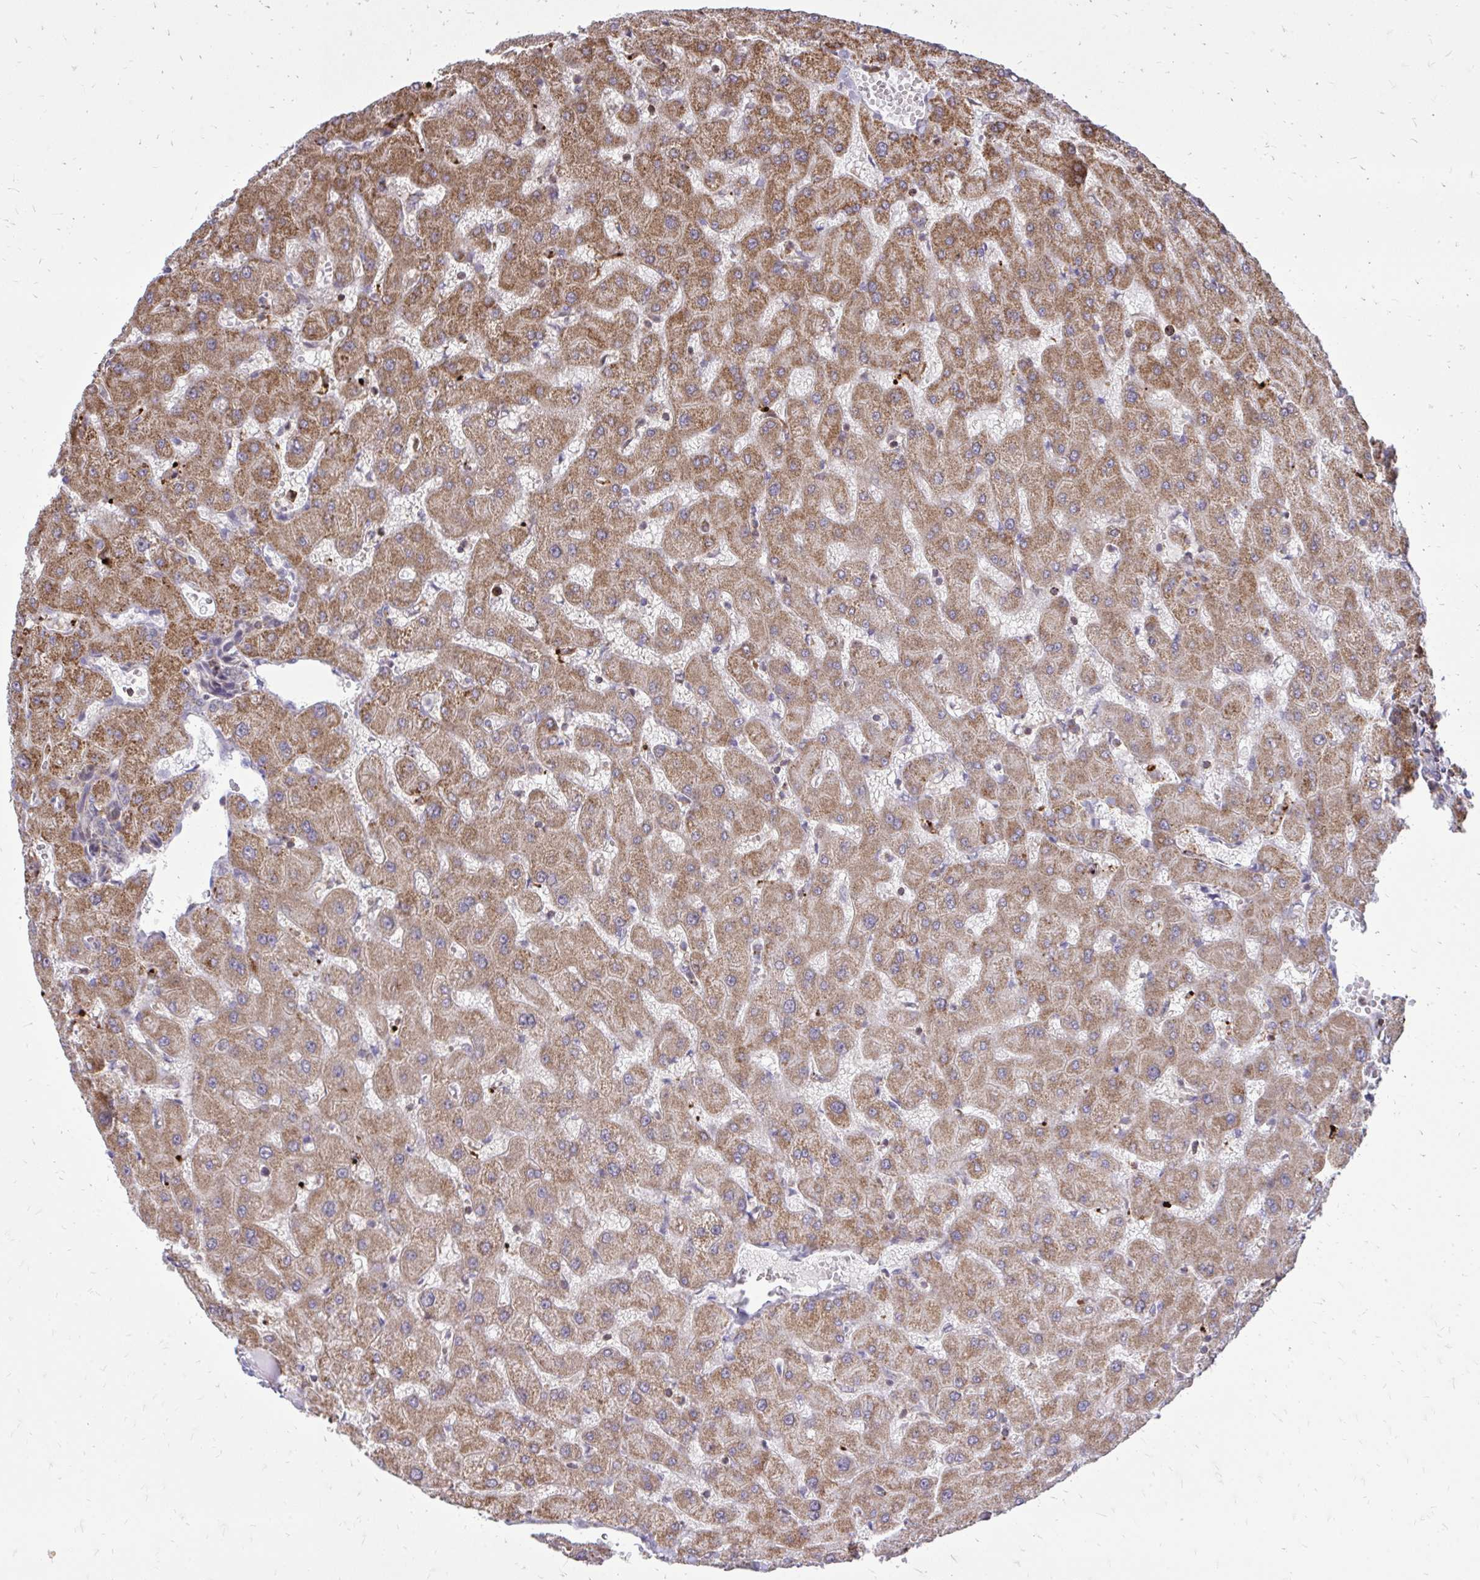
{"staining": {"intensity": "weak", "quantity": "<25%", "location": "cytoplasmic/membranous"}, "tissue": "liver", "cell_type": "Cholangiocytes", "image_type": "normal", "snomed": [{"axis": "morphology", "description": "Normal tissue, NOS"}, {"axis": "topography", "description": "Liver"}], "caption": "High power microscopy image of an IHC image of unremarkable liver, revealing no significant staining in cholangiocytes.", "gene": "SLC7A5", "patient": {"sex": "female", "age": 63}}